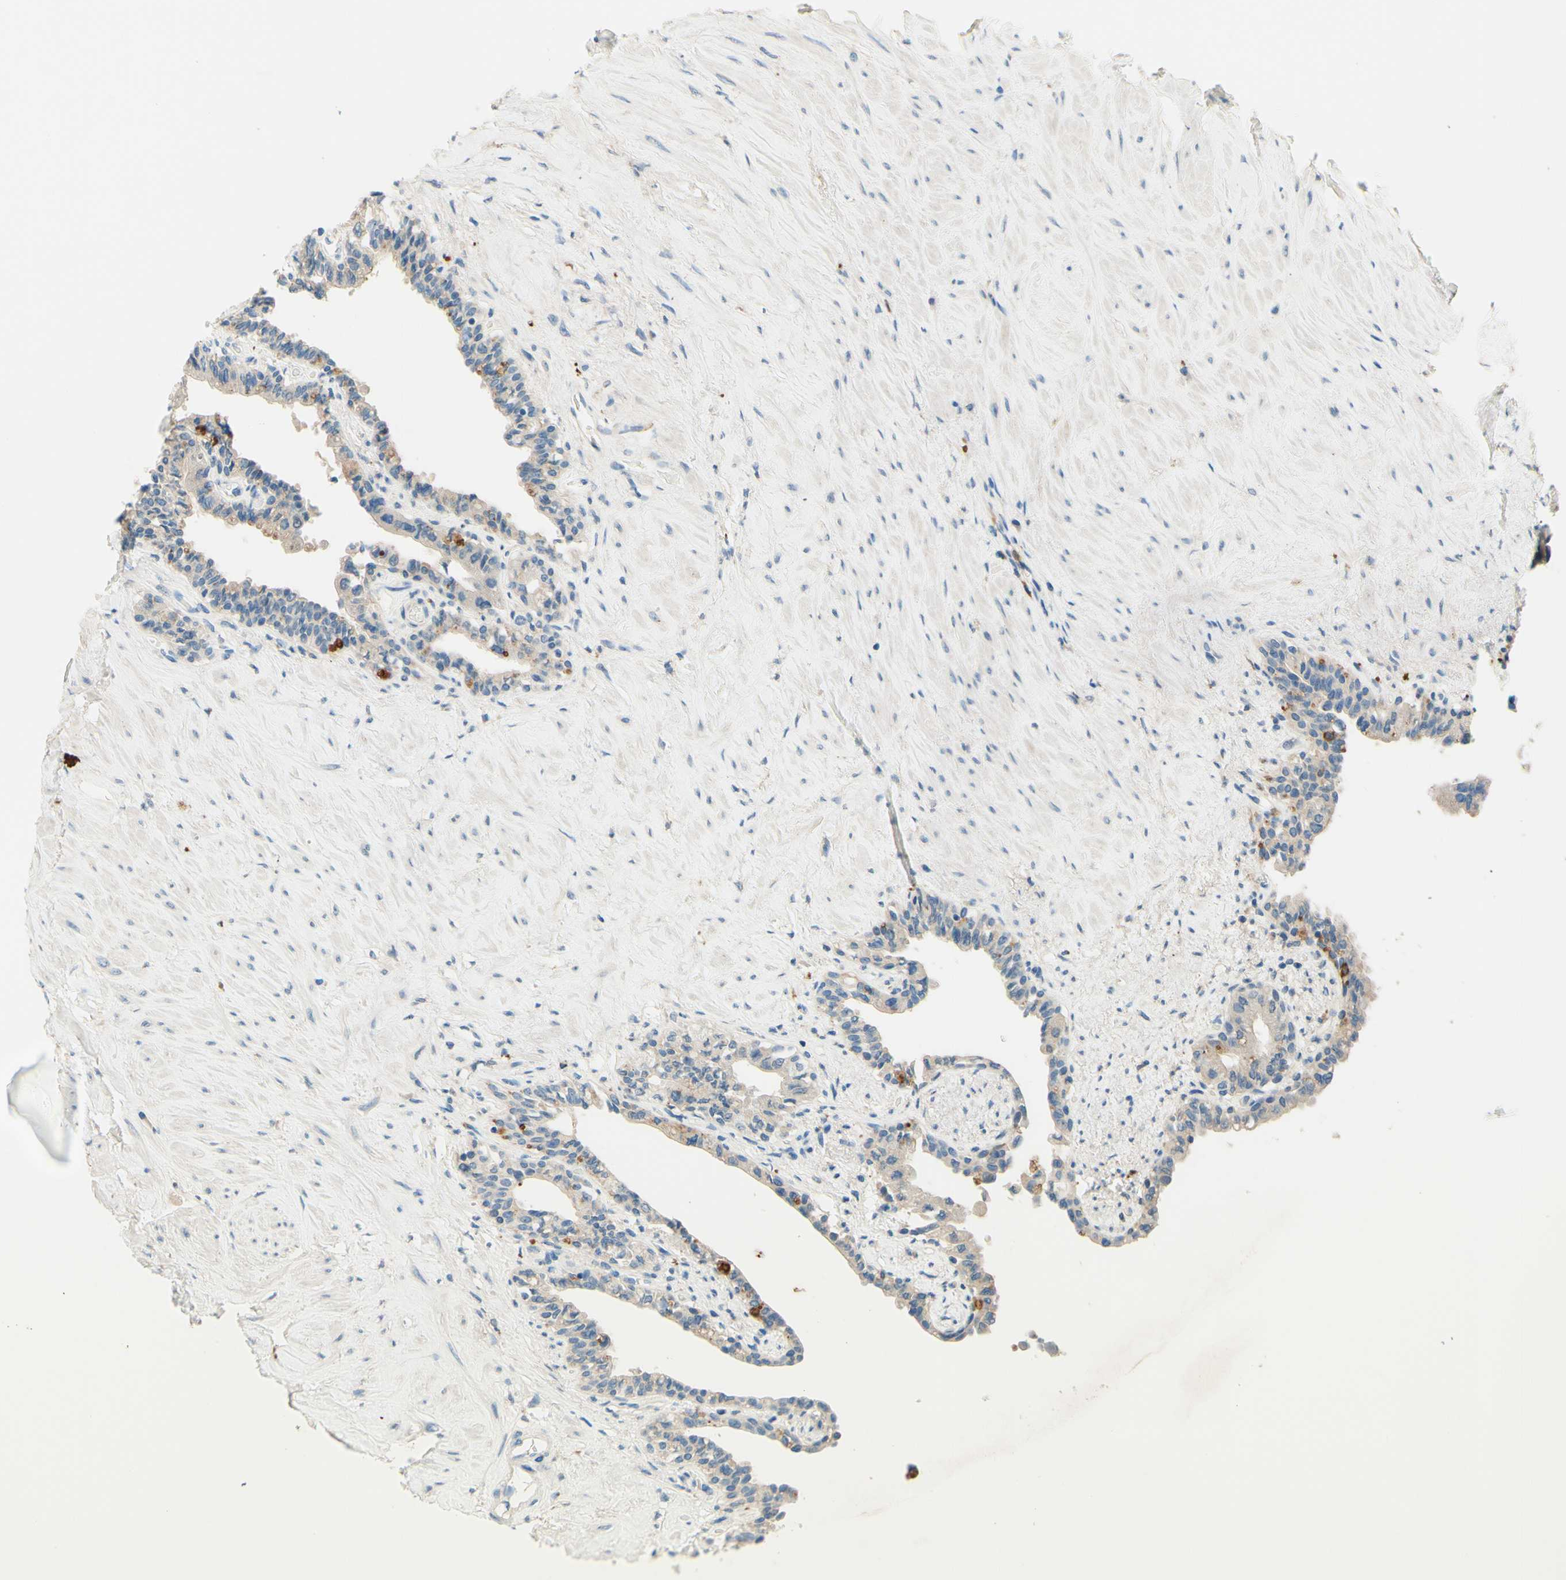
{"staining": {"intensity": "weak", "quantity": "<25%", "location": "cytoplasmic/membranous"}, "tissue": "seminal vesicle", "cell_type": "Glandular cells", "image_type": "normal", "snomed": [{"axis": "morphology", "description": "Normal tissue, NOS"}, {"axis": "topography", "description": "Seminal veicle"}], "caption": "Immunohistochemistry of benign seminal vesicle demonstrates no staining in glandular cells.", "gene": "SIGLEC9", "patient": {"sex": "male", "age": 63}}